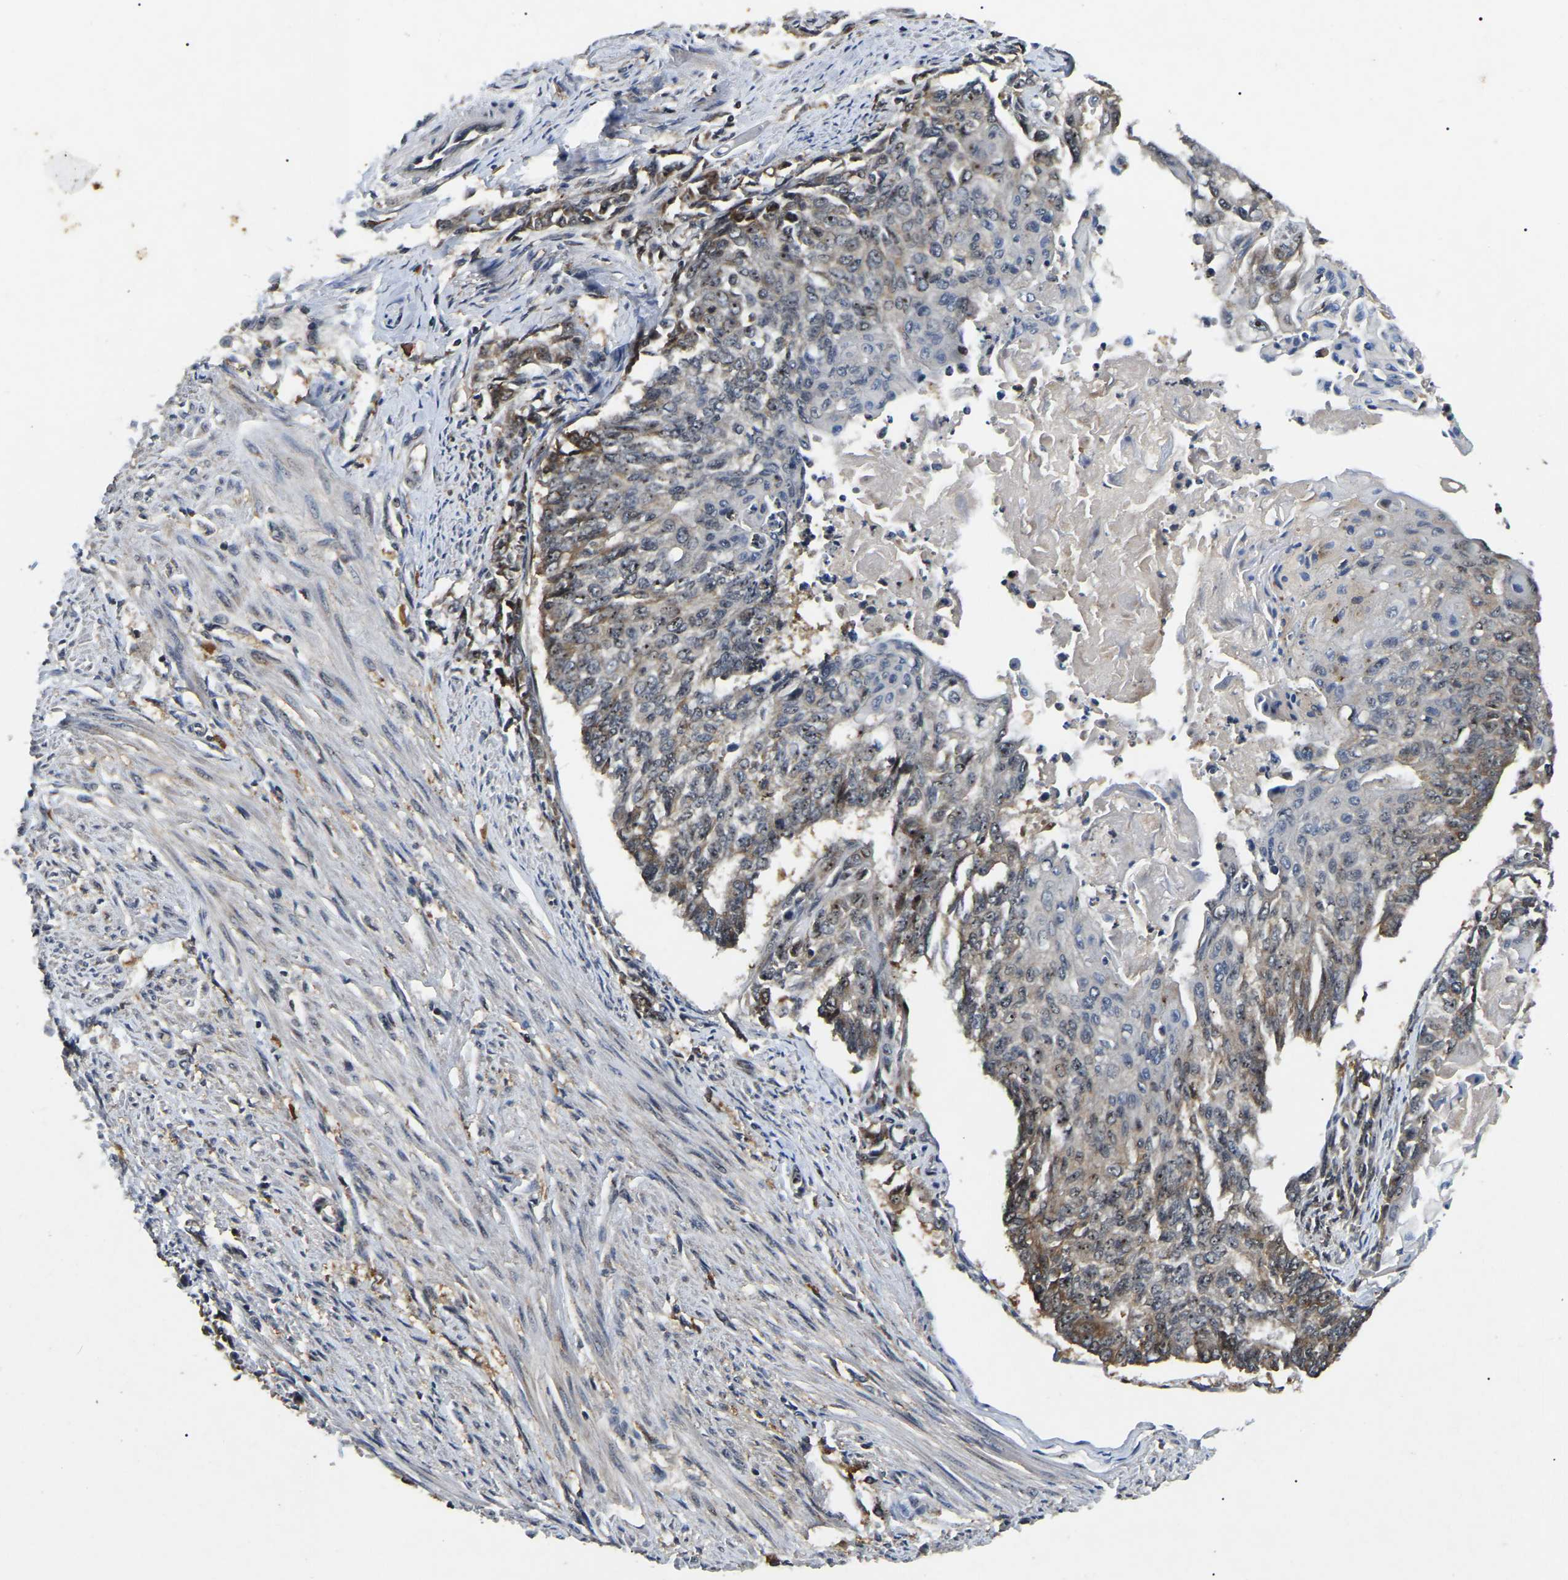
{"staining": {"intensity": "moderate", "quantity": ">75%", "location": "cytoplasmic/membranous,nuclear"}, "tissue": "endometrial cancer", "cell_type": "Tumor cells", "image_type": "cancer", "snomed": [{"axis": "morphology", "description": "Adenocarcinoma, NOS"}, {"axis": "topography", "description": "Endometrium"}], "caption": "Moderate cytoplasmic/membranous and nuclear protein staining is identified in about >75% of tumor cells in endometrial cancer. The staining was performed using DAB (3,3'-diaminobenzidine) to visualize the protein expression in brown, while the nuclei were stained in blue with hematoxylin (Magnification: 20x).", "gene": "RBM28", "patient": {"sex": "female", "age": 32}}